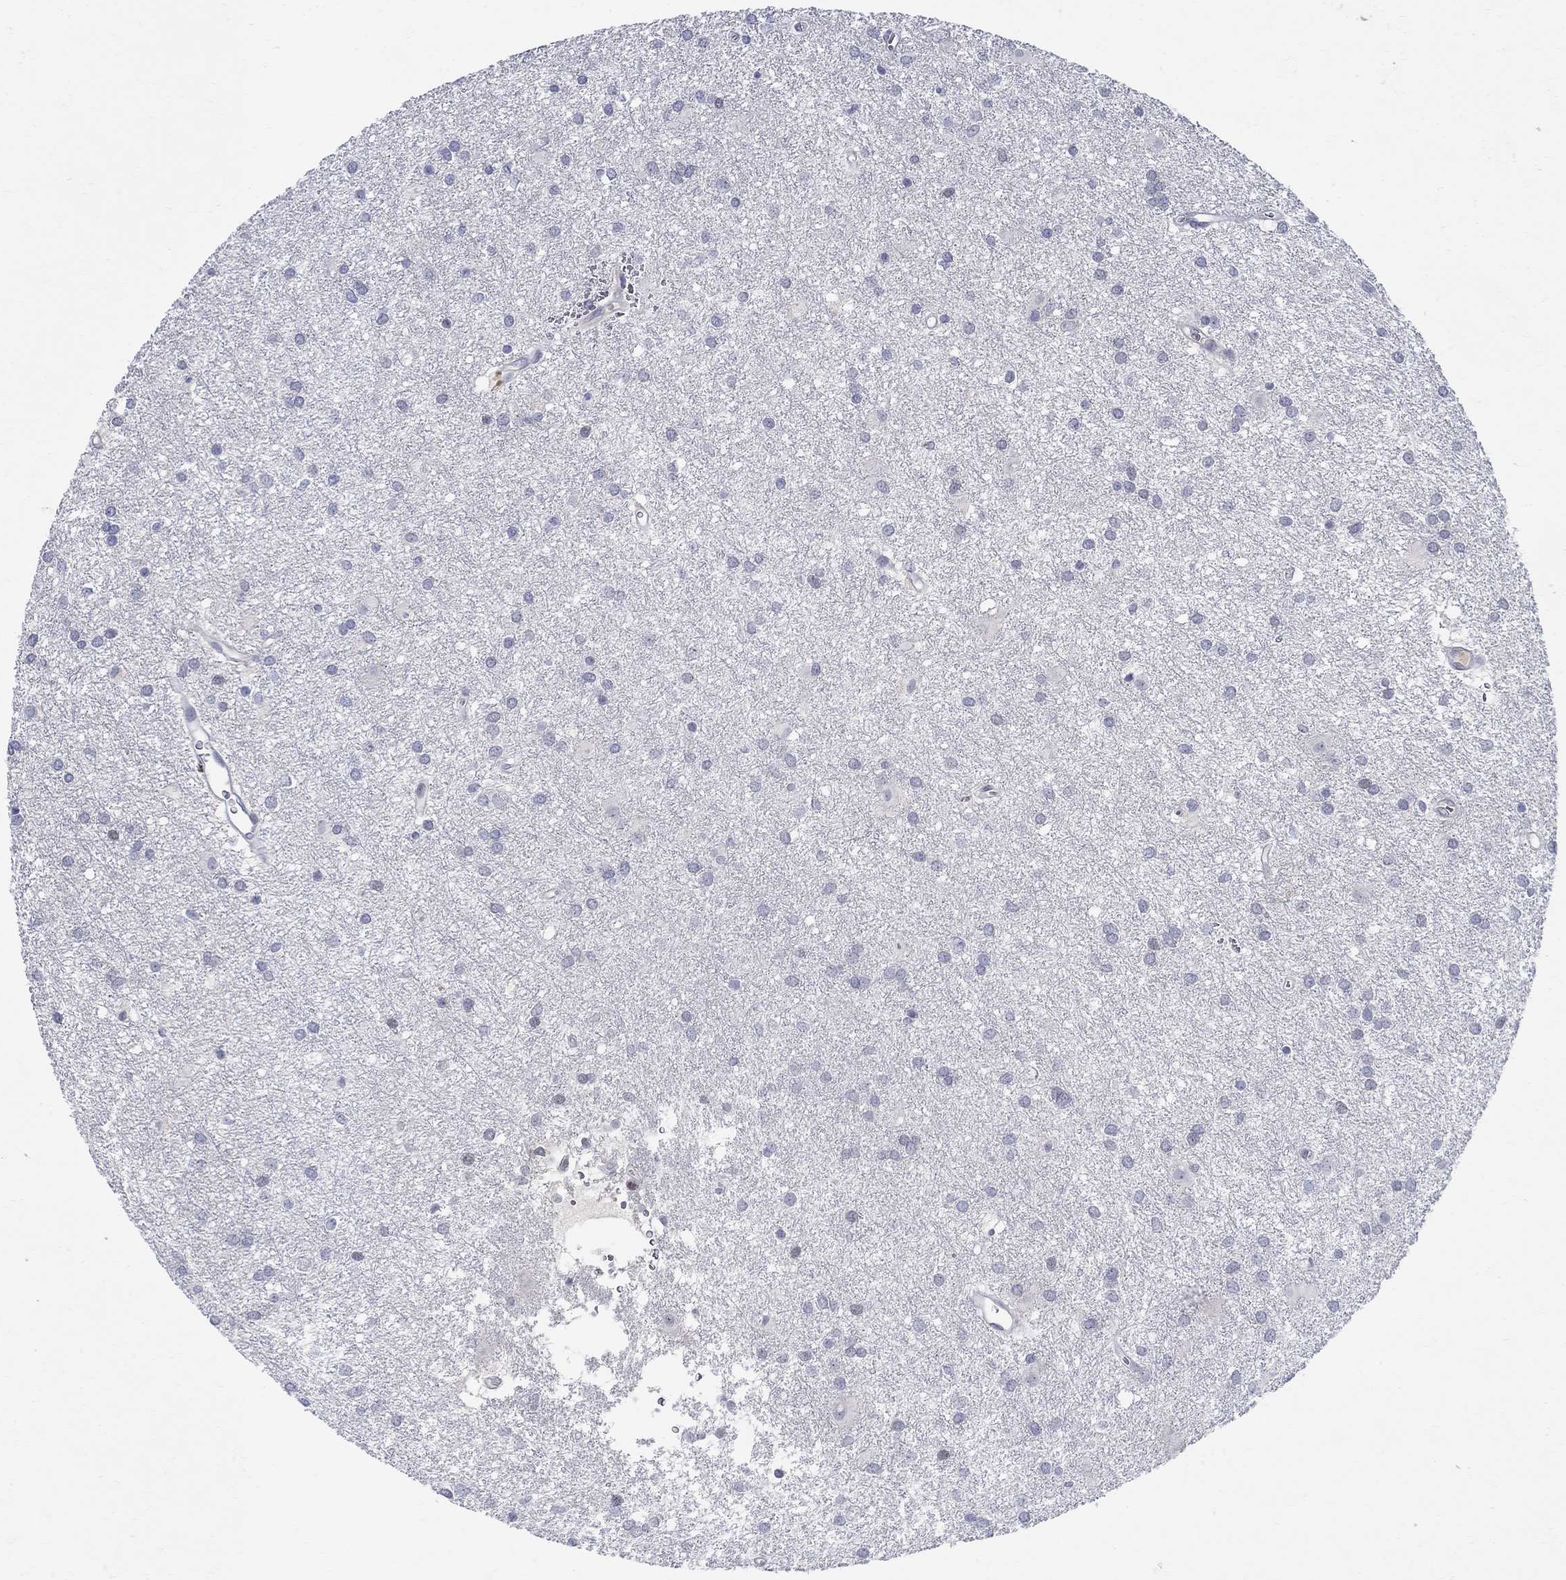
{"staining": {"intensity": "negative", "quantity": "none", "location": "none"}, "tissue": "glioma", "cell_type": "Tumor cells", "image_type": "cancer", "snomed": [{"axis": "morphology", "description": "Glioma, malignant, Low grade"}, {"axis": "topography", "description": "Brain"}], "caption": "This is a histopathology image of immunohistochemistry (IHC) staining of glioma, which shows no expression in tumor cells.", "gene": "CRYGD", "patient": {"sex": "male", "age": 58}}